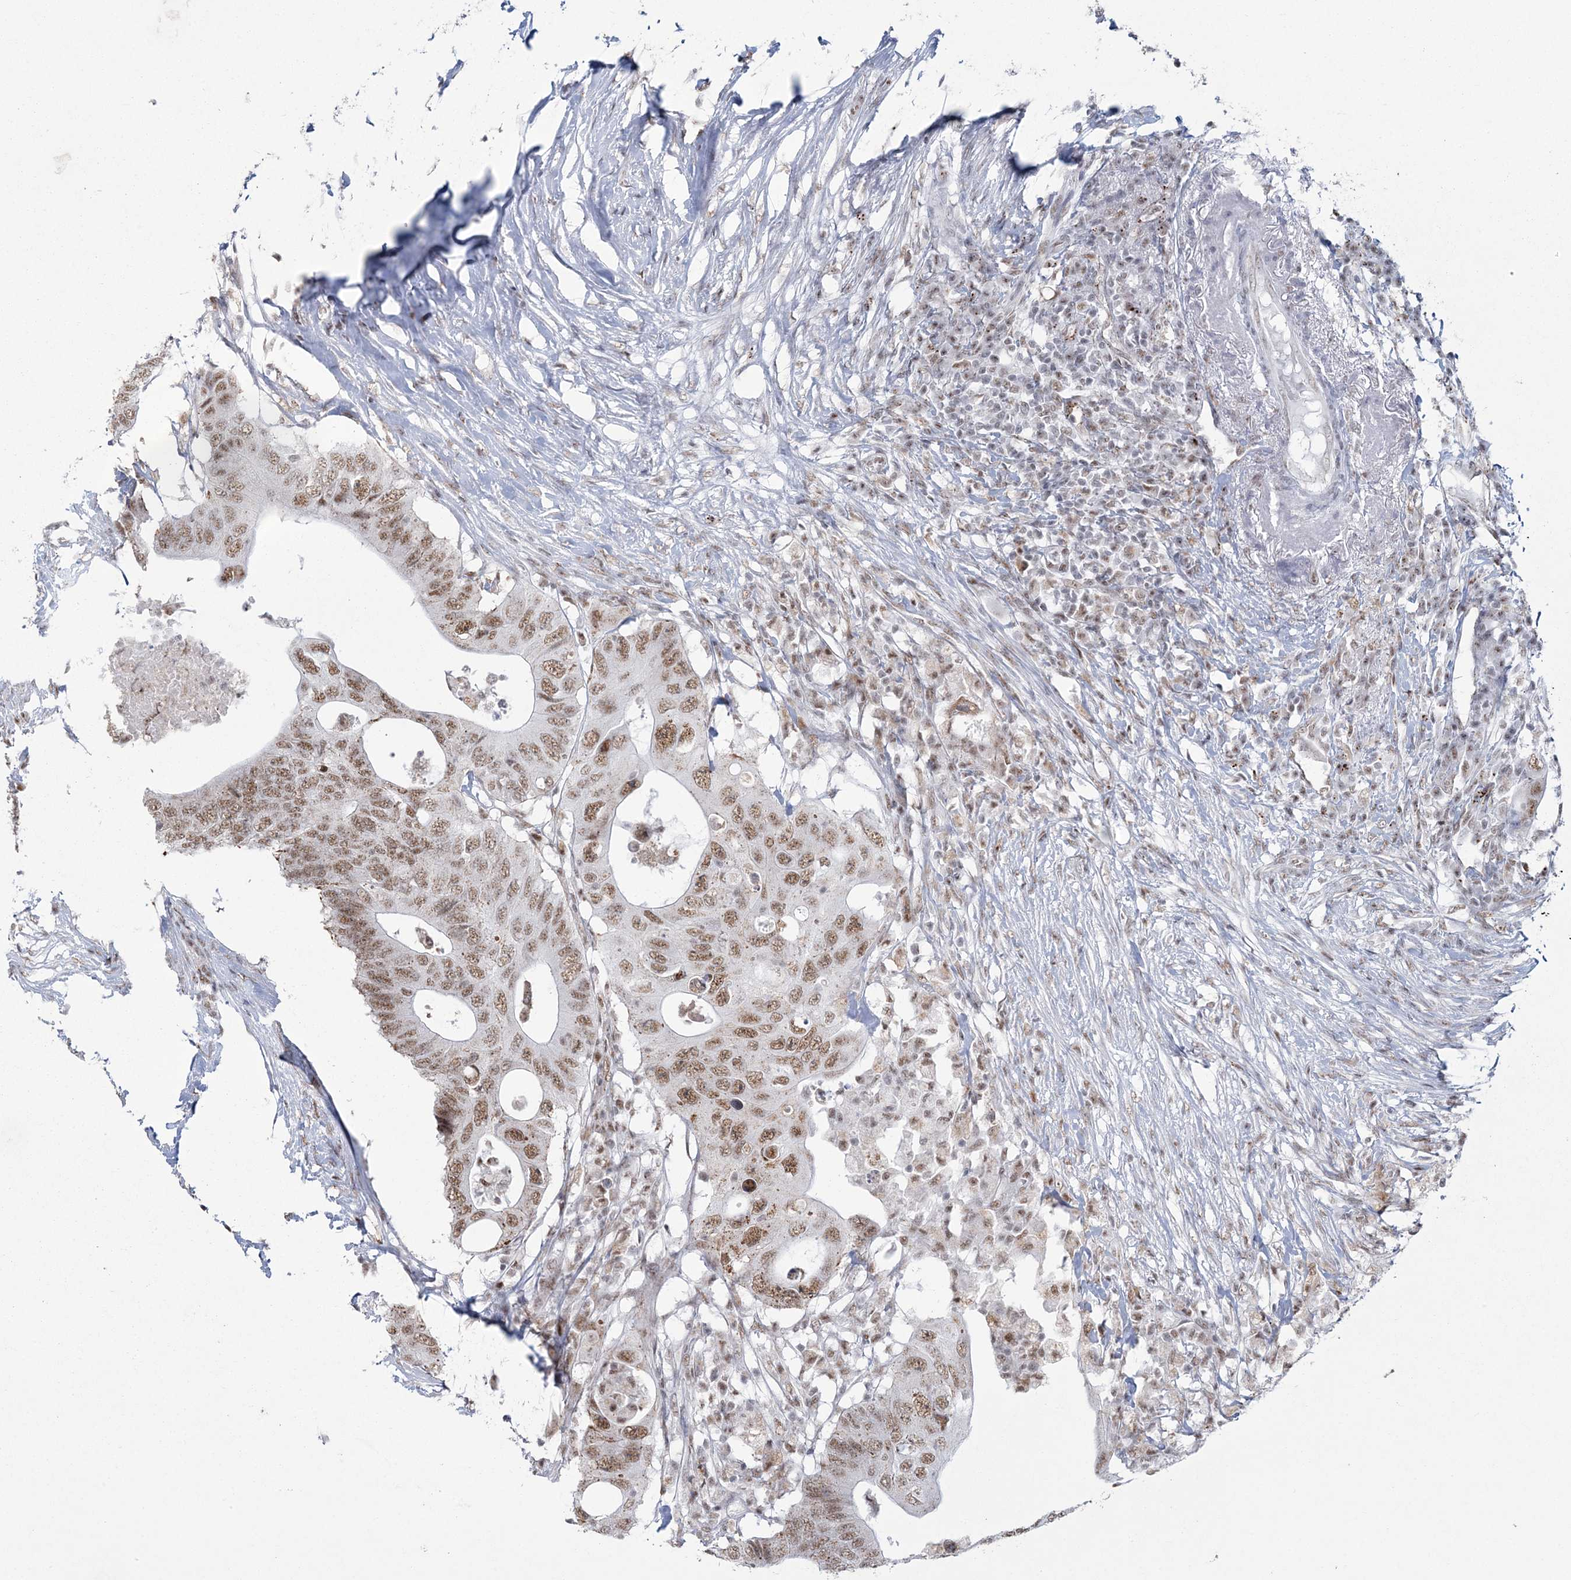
{"staining": {"intensity": "moderate", "quantity": ">75%", "location": "nuclear"}, "tissue": "colorectal cancer", "cell_type": "Tumor cells", "image_type": "cancer", "snomed": [{"axis": "morphology", "description": "Adenocarcinoma, NOS"}, {"axis": "topography", "description": "Colon"}], "caption": "Protein expression analysis of human colorectal cancer (adenocarcinoma) reveals moderate nuclear staining in approximately >75% of tumor cells.", "gene": "RBM17", "patient": {"sex": "male", "age": 71}}